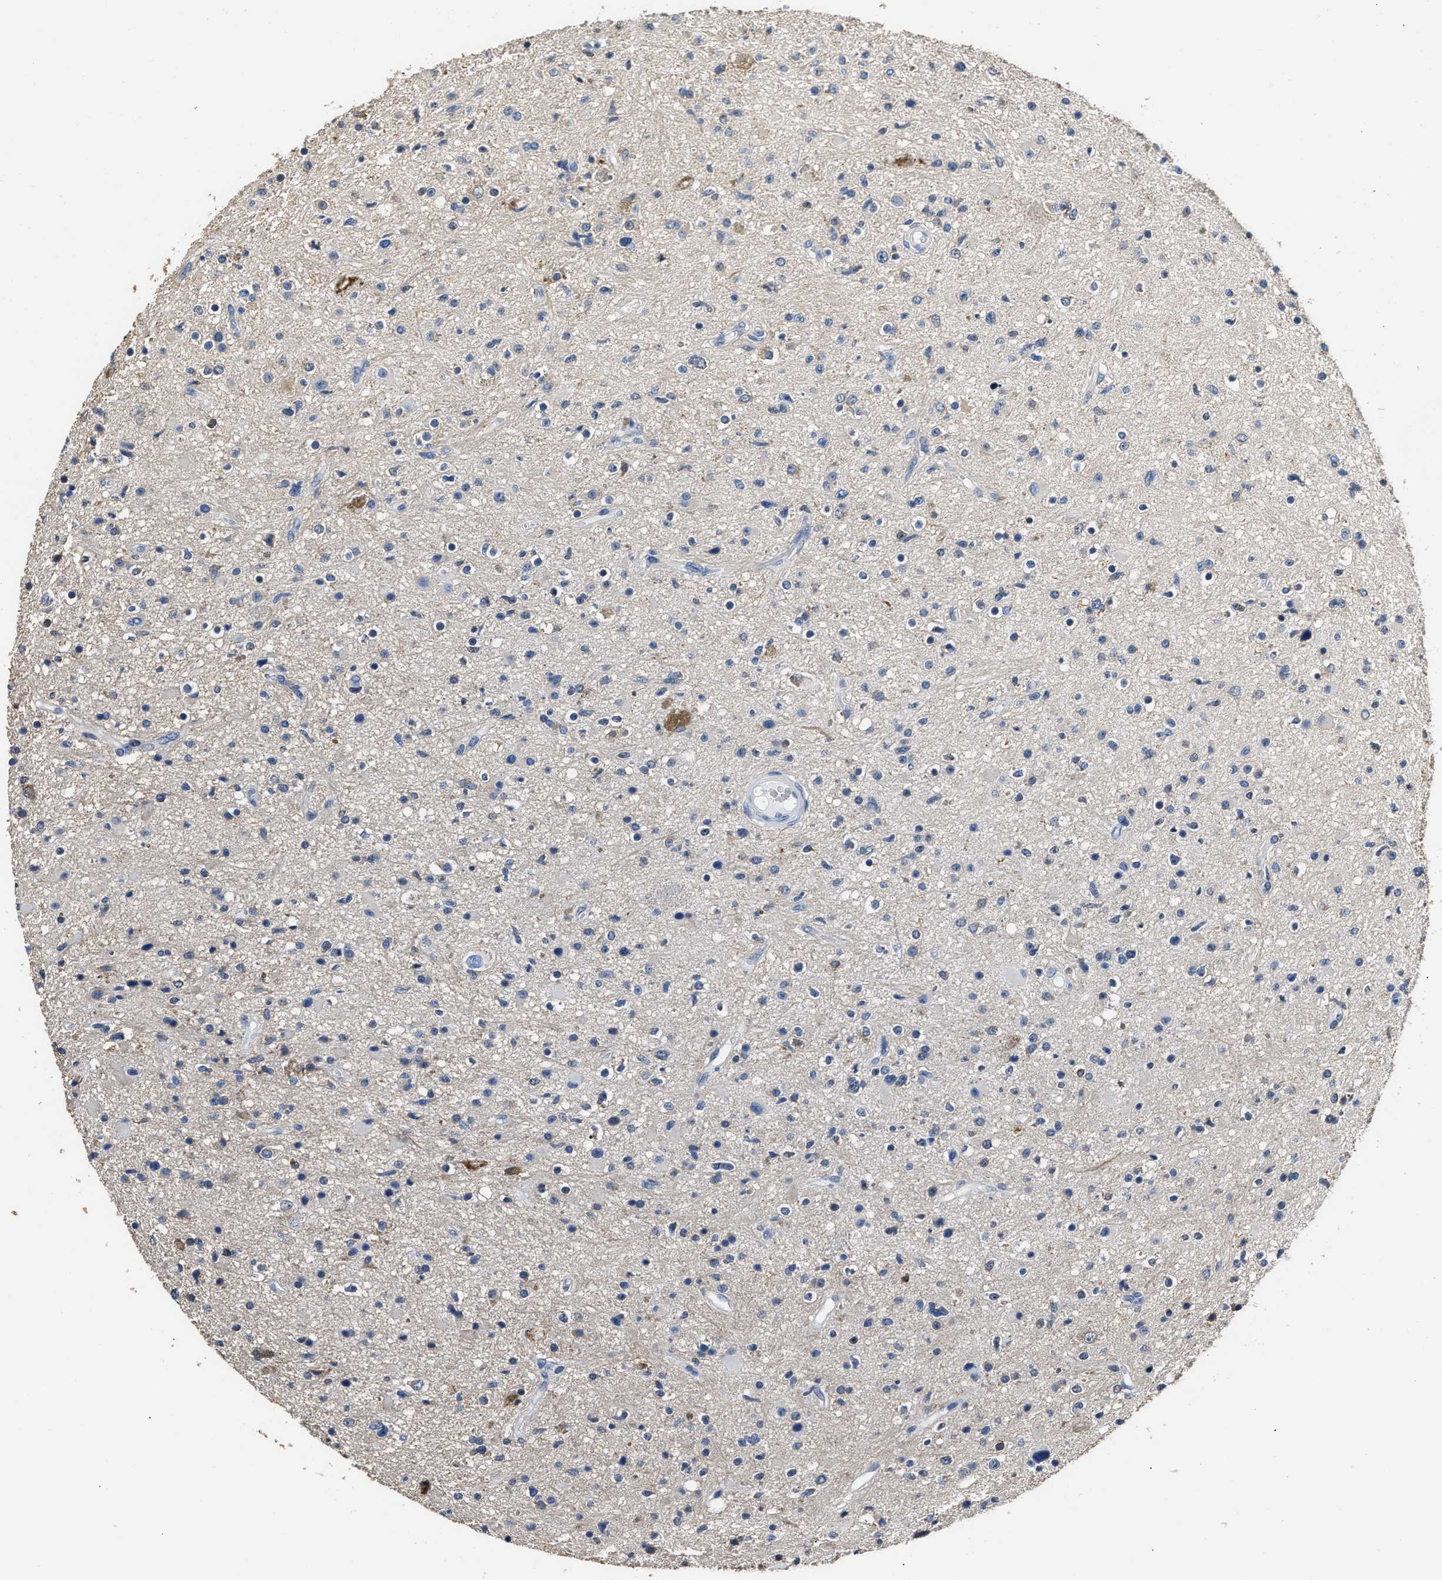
{"staining": {"intensity": "negative", "quantity": "none", "location": "none"}, "tissue": "glioma", "cell_type": "Tumor cells", "image_type": "cancer", "snomed": [{"axis": "morphology", "description": "Glioma, malignant, High grade"}, {"axis": "topography", "description": "Brain"}], "caption": "Immunohistochemical staining of glioma displays no significant staining in tumor cells.", "gene": "NSUN5", "patient": {"sex": "male", "age": 33}}